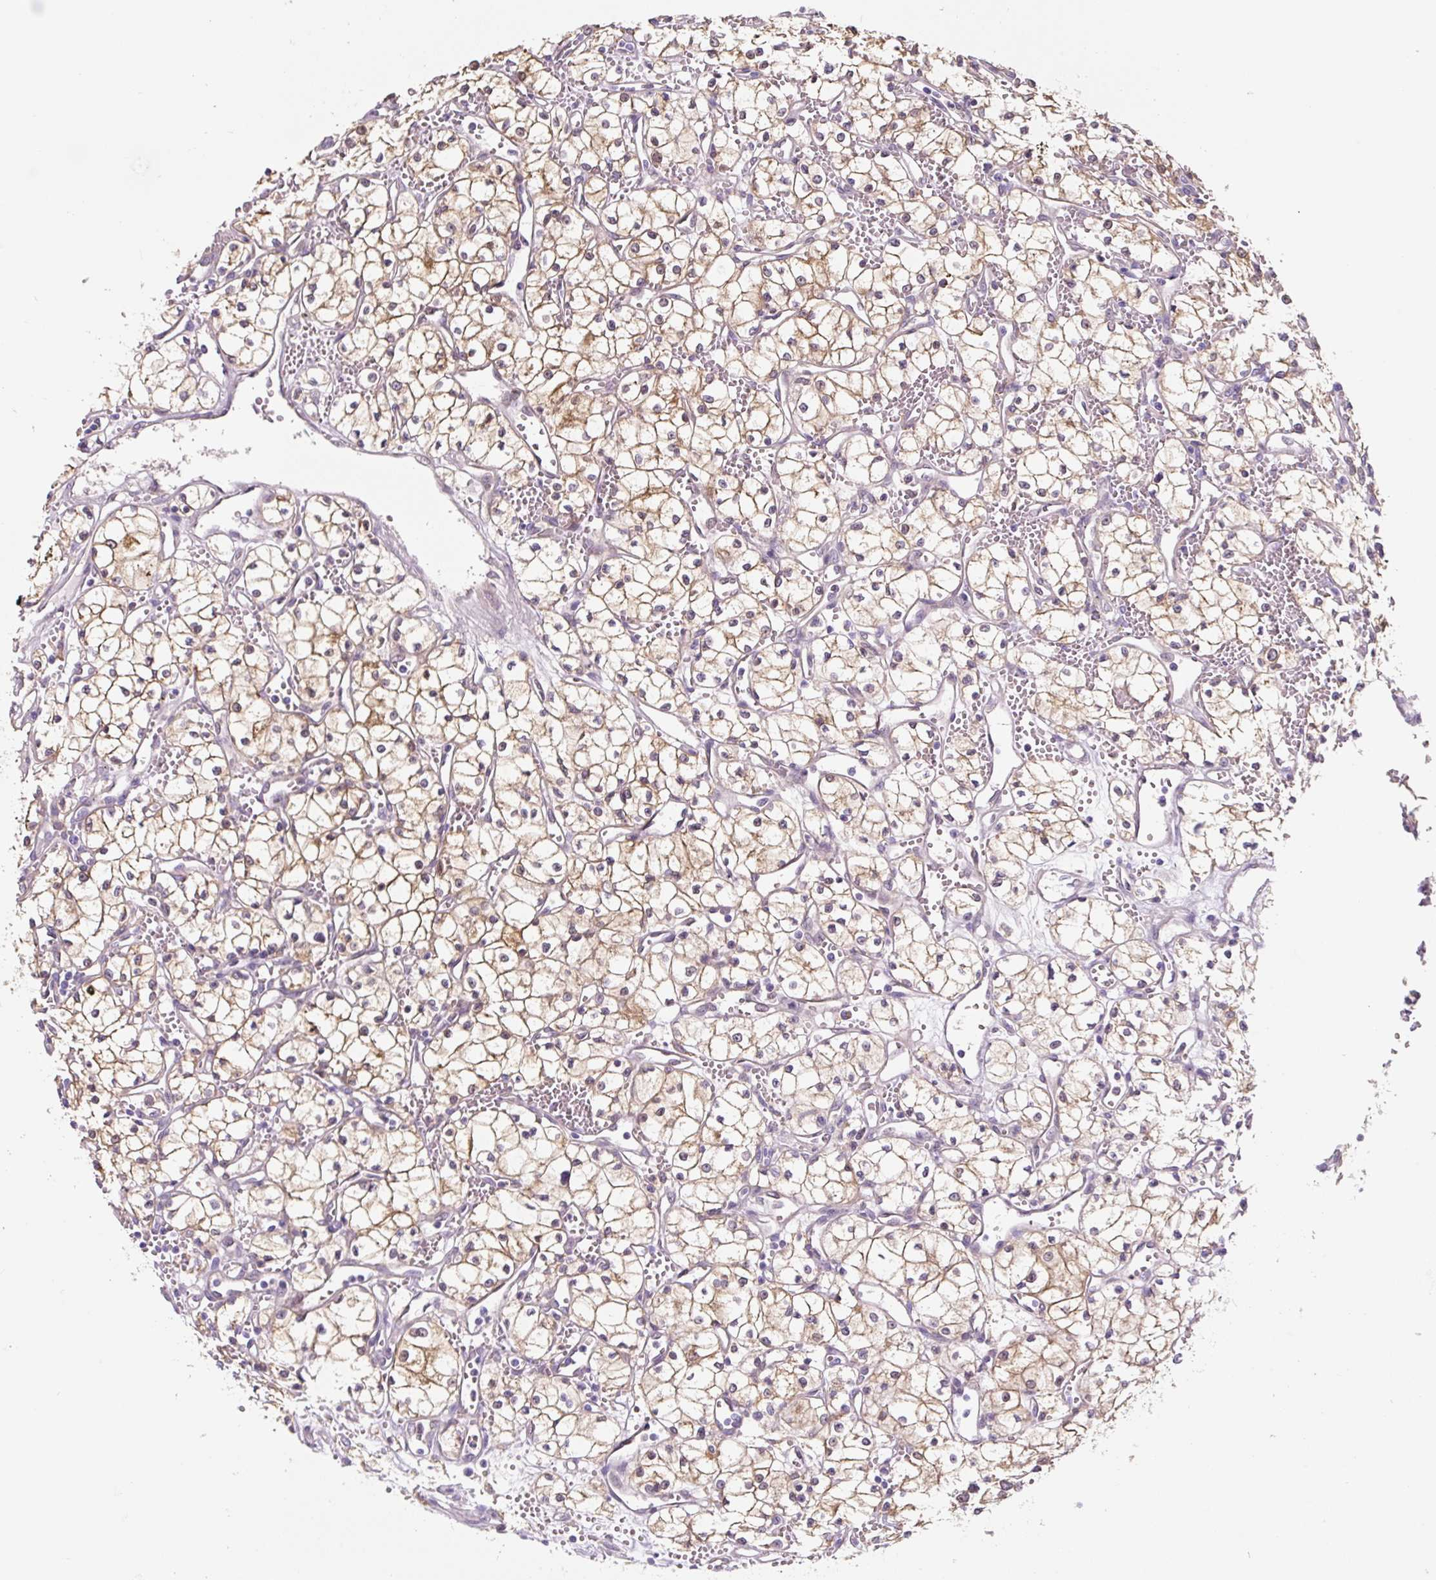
{"staining": {"intensity": "moderate", "quantity": ">75%", "location": "cytoplasmic/membranous"}, "tissue": "renal cancer", "cell_type": "Tumor cells", "image_type": "cancer", "snomed": [{"axis": "morphology", "description": "Adenocarcinoma, NOS"}, {"axis": "topography", "description": "Kidney"}], "caption": "Approximately >75% of tumor cells in human renal cancer (adenocarcinoma) show moderate cytoplasmic/membranous protein expression as visualized by brown immunohistochemical staining.", "gene": "ASRGL1", "patient": {"sex": "male", "age": 59}}